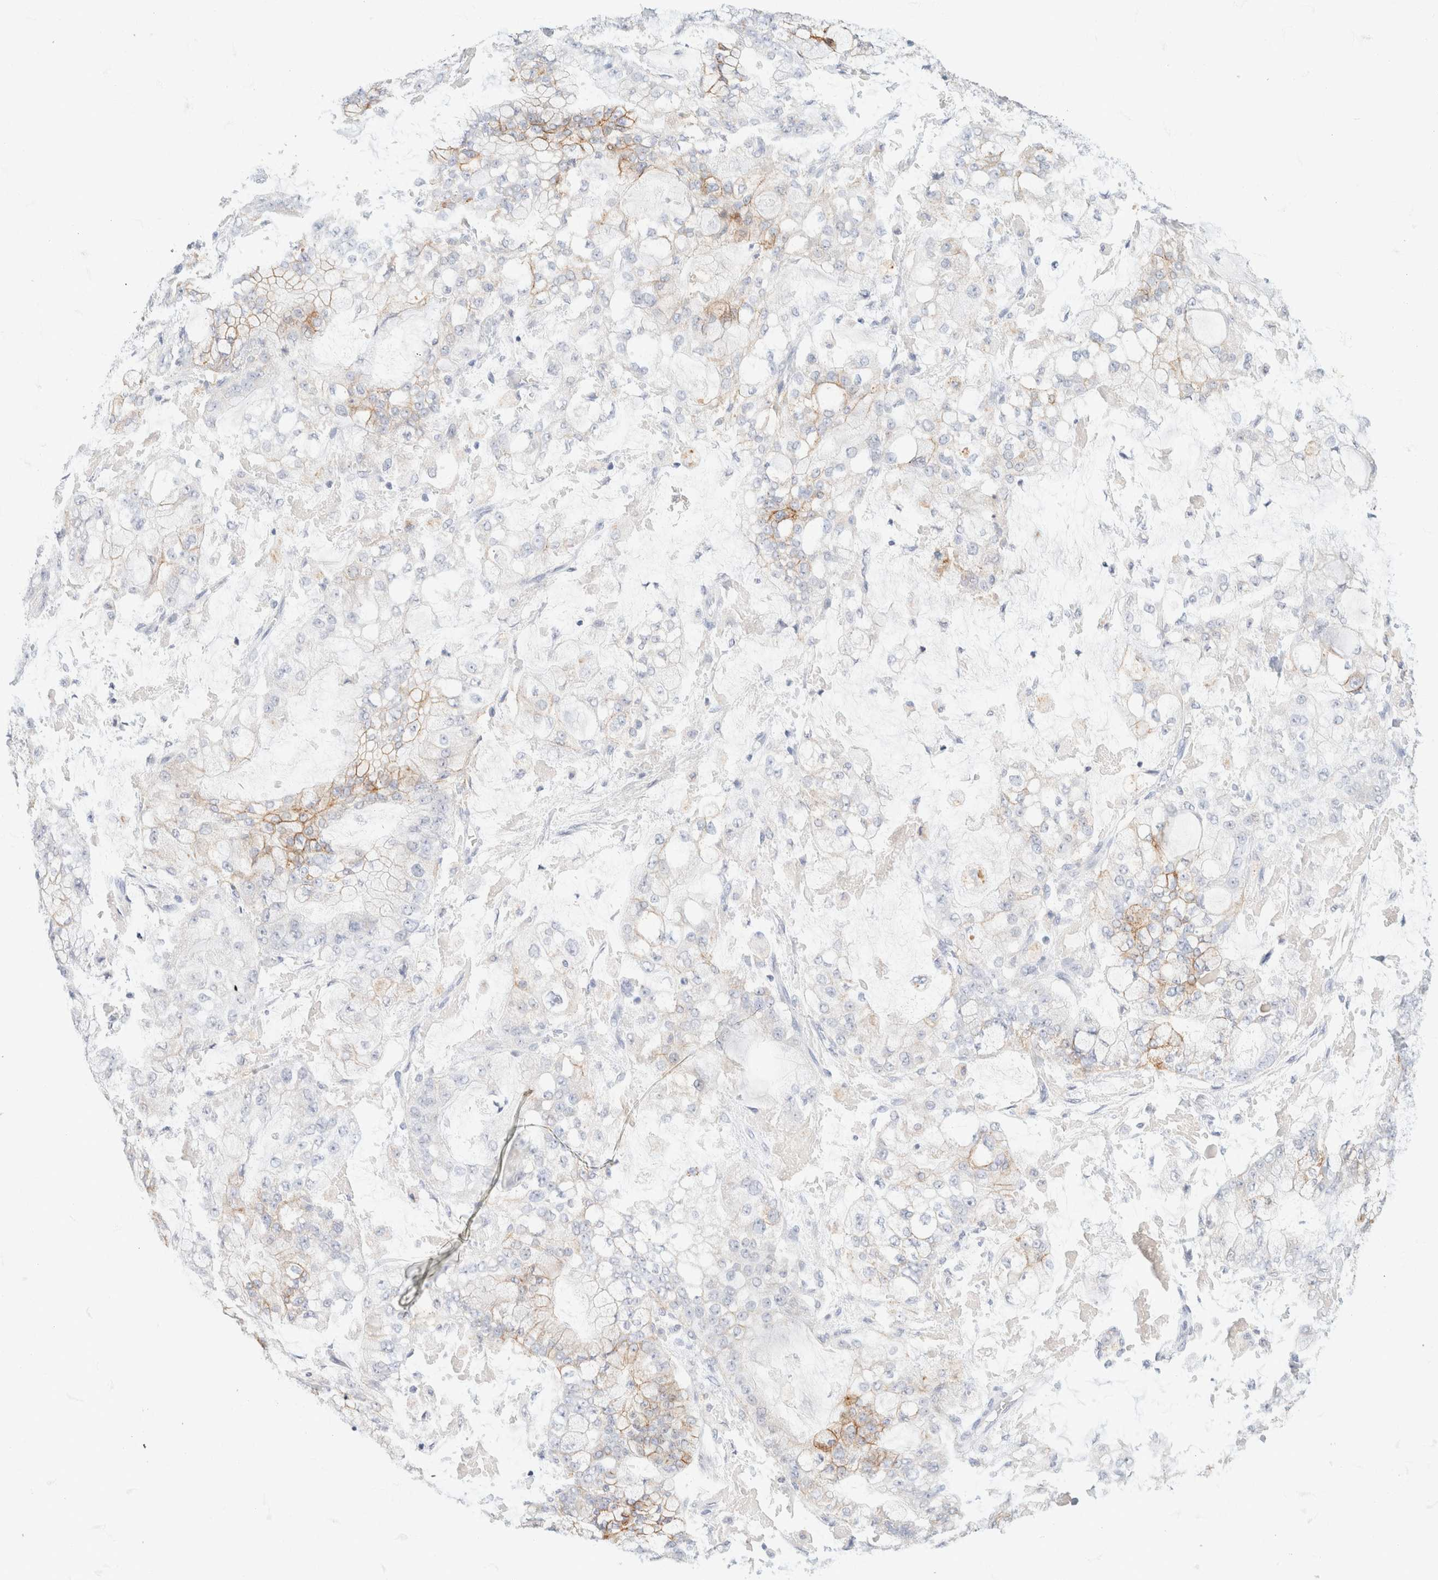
{"staining": {"intensity": "moderate", "quantity": "<25%", "location": "cytoplasmic/membranous"}, "tissue": "stomach cancer", "cell_type": "Tumor cells", "image_type": "cancer", "snomed": [{"axis": "morphology", "description": "Adenocarcinoma, NOS"}, {"axis": "topography", "description": "Stomach"}], "caption": "Immunohistochemical staining of stomach cancer (adenocarcinoma) demonstrates moderate cytoplasmic/membranous protein positivity in about <25% of tumor cells. (DAB IHC, brown staining for protein, blue staining for nuclei).", "gene": "CA12", "patient": {"sex": "male", "age": 76}}